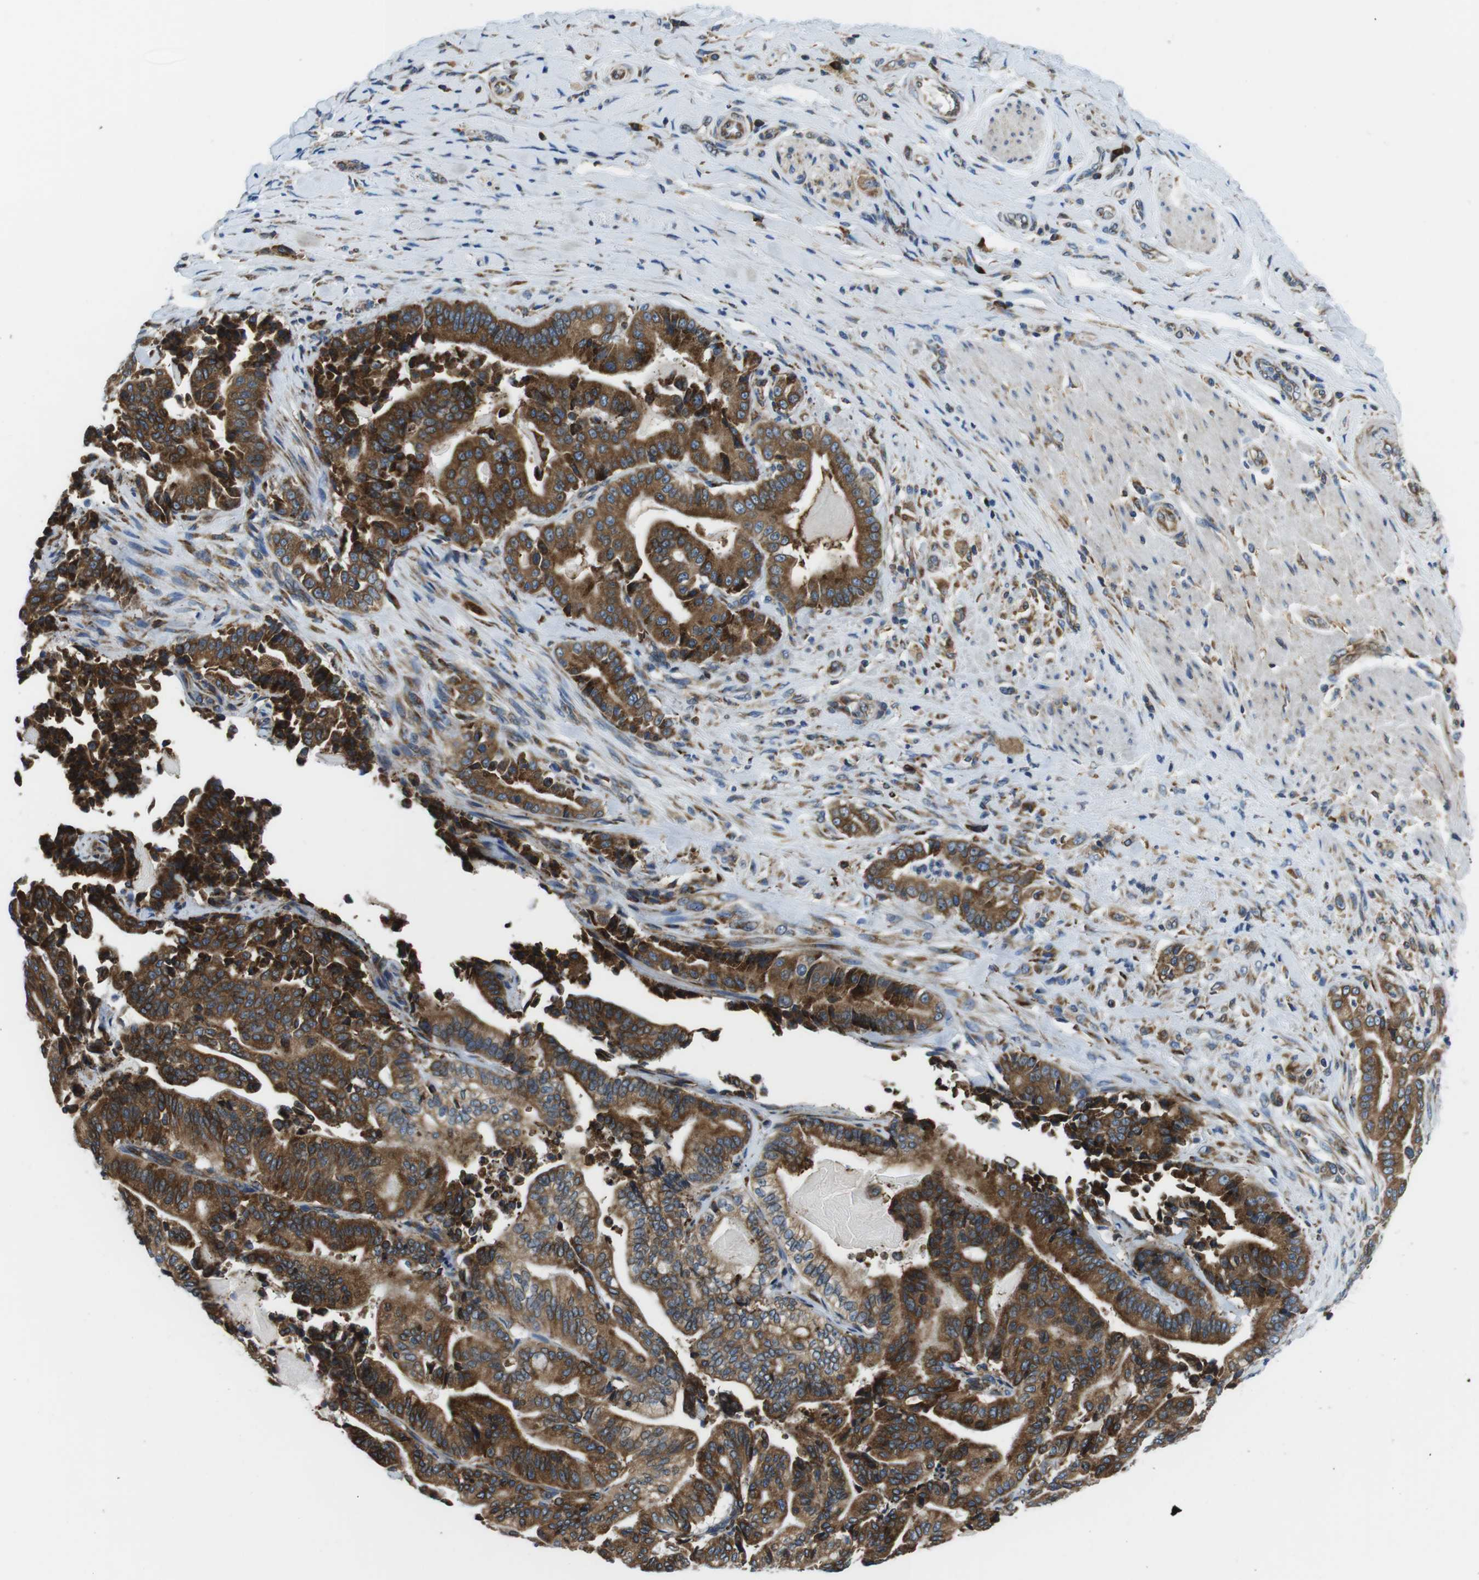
{"staining": {"intensity": "strong", "quantity": ">75%", "location": "cytoplasmic/membranous"}, "tissue": "pancreatic cancer", "cell_type": "Tumor cells", "image_type": "cancer", "snomed": [{"axis": "morphology", "description": "Normal tissue, NOS"}, {"axis": "morphology", "description": "Adenocarcinoma, NOS"}, {"axis": "topography", "description": "Pancreas"}], "caption": "Brown immunohistochemical staining in human pancreatic cancer exhibits strong cytoplasmic/membranous staining in about >75% of tumor cells. Nuclei are stained in blue.", "gene": "UGGT1", "patient": {"sex": "male", "age": 63}}